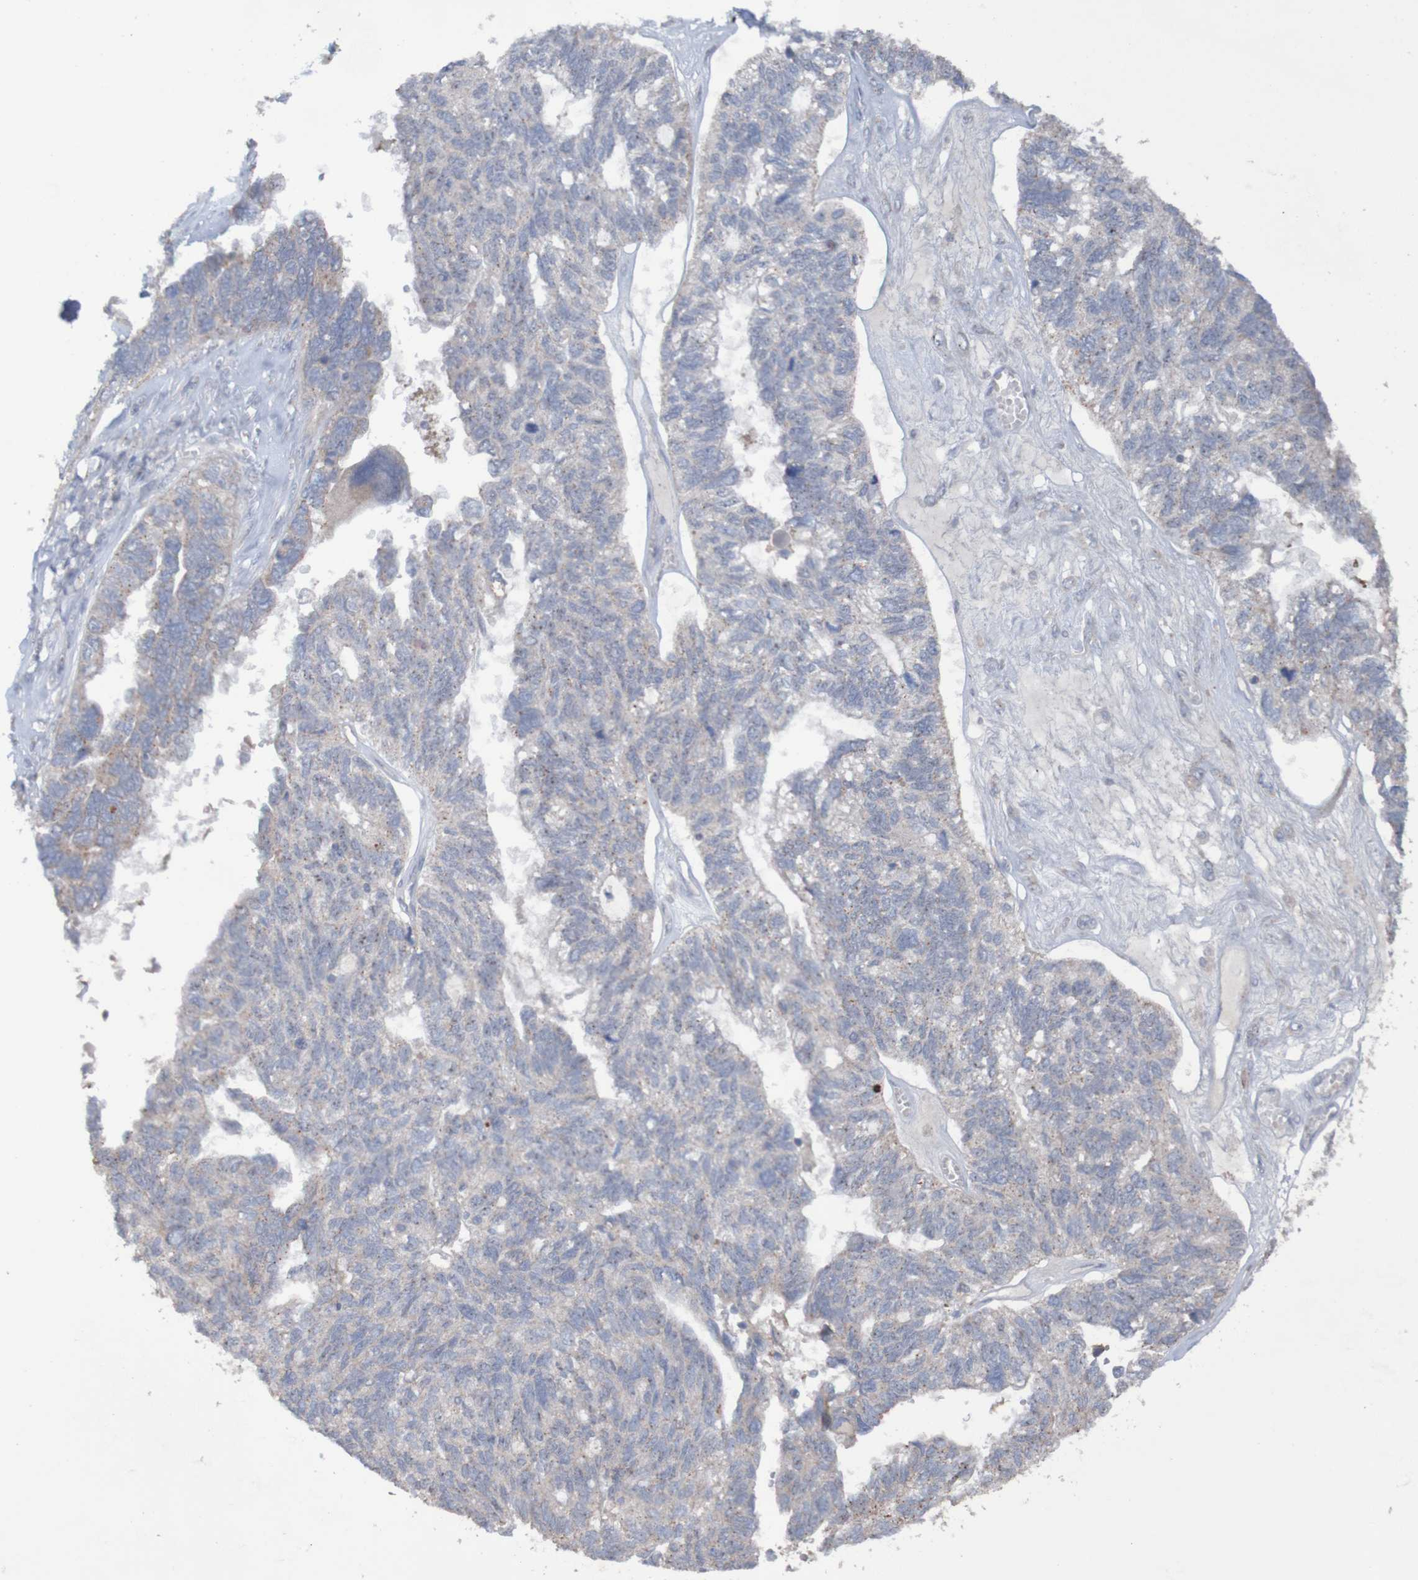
{"staining": {"intensity": "negative", "quantity": "none", "location": "none"}, "tissue": "ovarian cancer", "cell_type": "Tumor cells", "image_type": "cancer", "snomed": [{"axis": "morphology", "description": "Cystadenocarcinoma, serous, NOS"}, {"axis": "topography", "description": "Ovary"}], "caption": "Tumor cells show no significant positivity in ovarian cancer (serous cystadenocarcinoma).", "gene": "ANGPT4", "patient": {"sex": "female", "age": 79}}